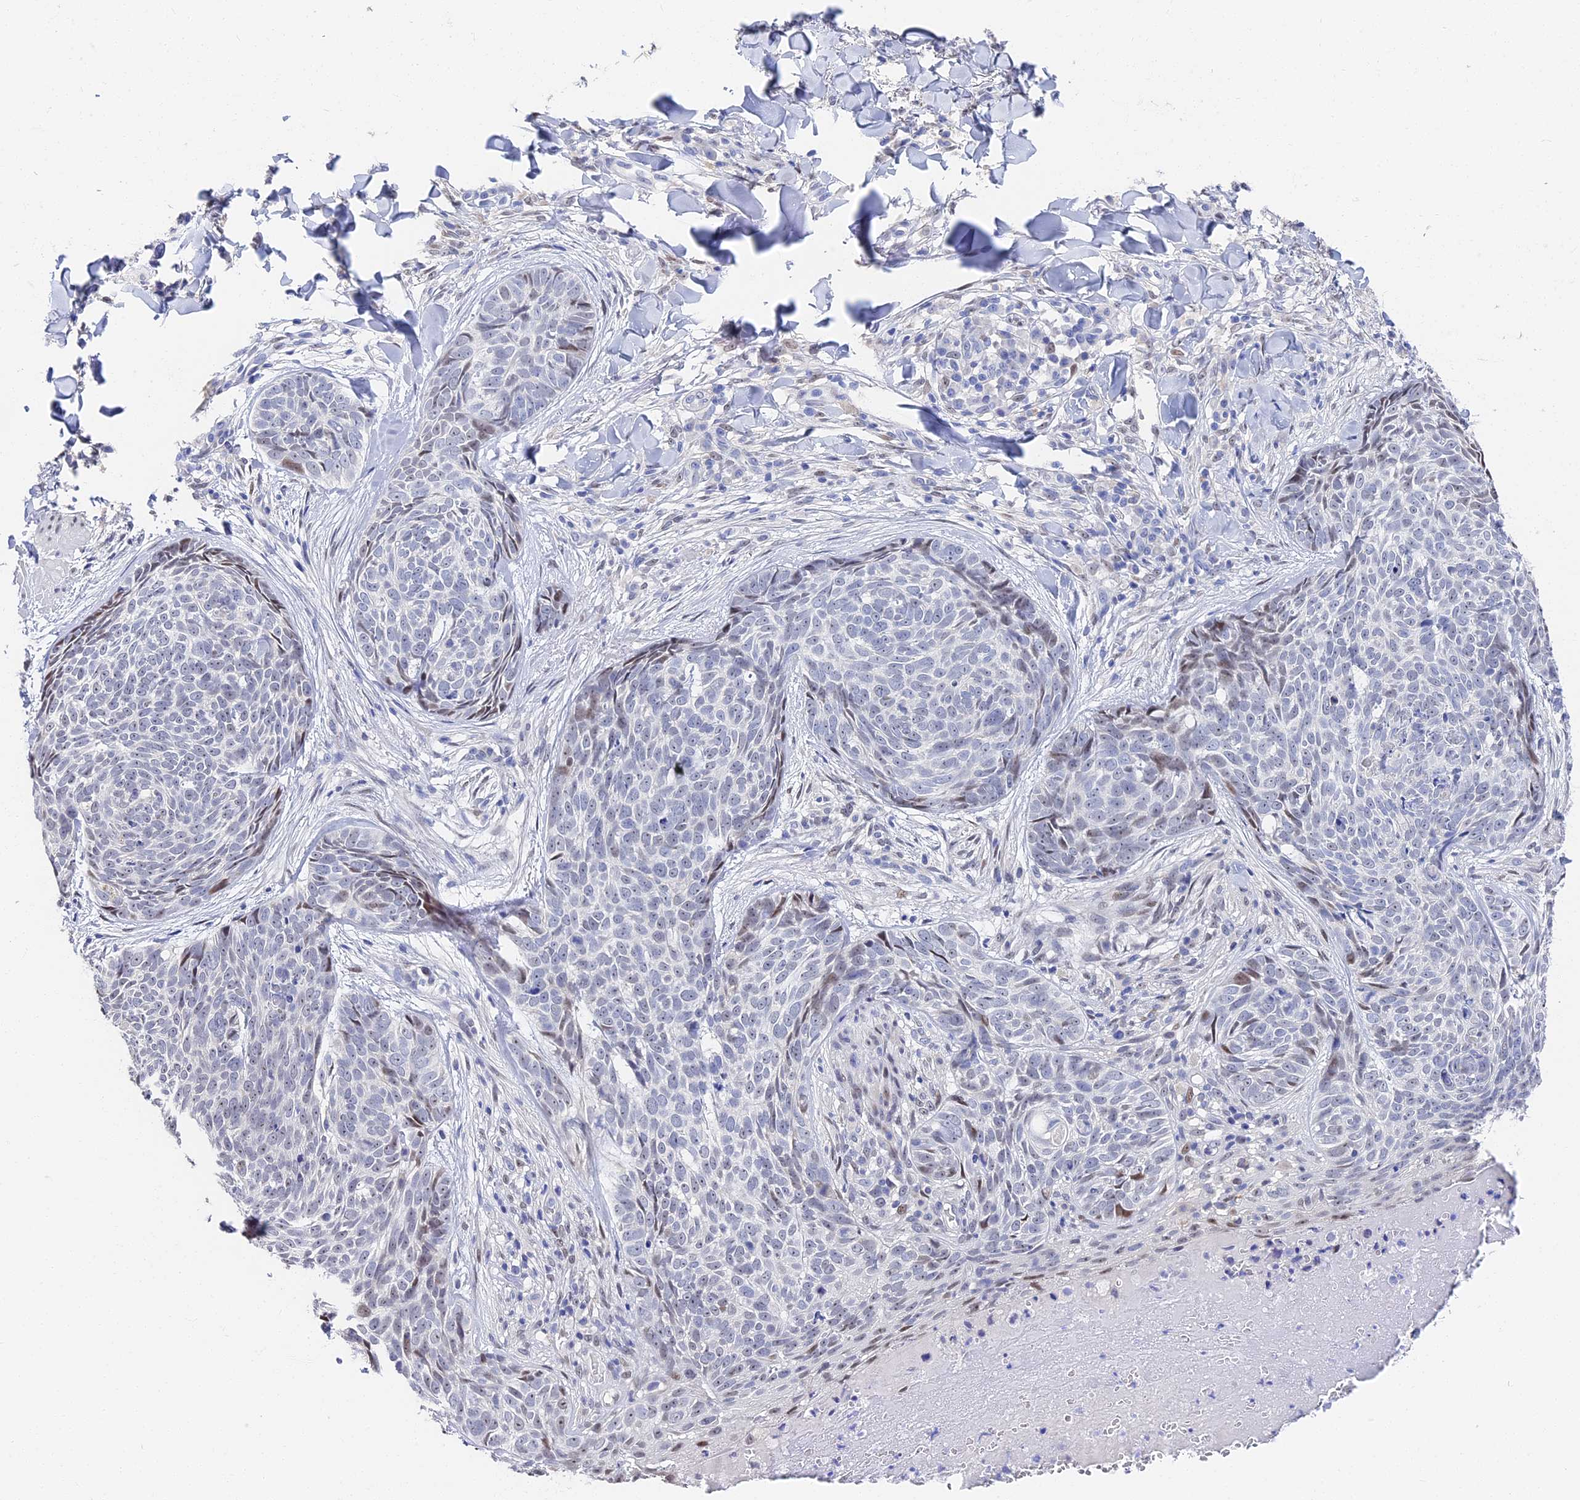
{"staining": {"intensity": "negative", "quantity": "none", "location": "none"}, "tissue": "skin cancer", "cell_type": "Tumor cells", "image_type": "cancer", "snomed": [{"axis": "morphology", "description": "Basal cell carcinoma"}, {"axis": "topography", "description": "Skin"}], "caption": "The photomicrograph shows no significant expression in tumor cells of skin cancer (basal cell carcinoma).", "gene": "VPS33B", "patient": {"sex": "female", "age": 61}}